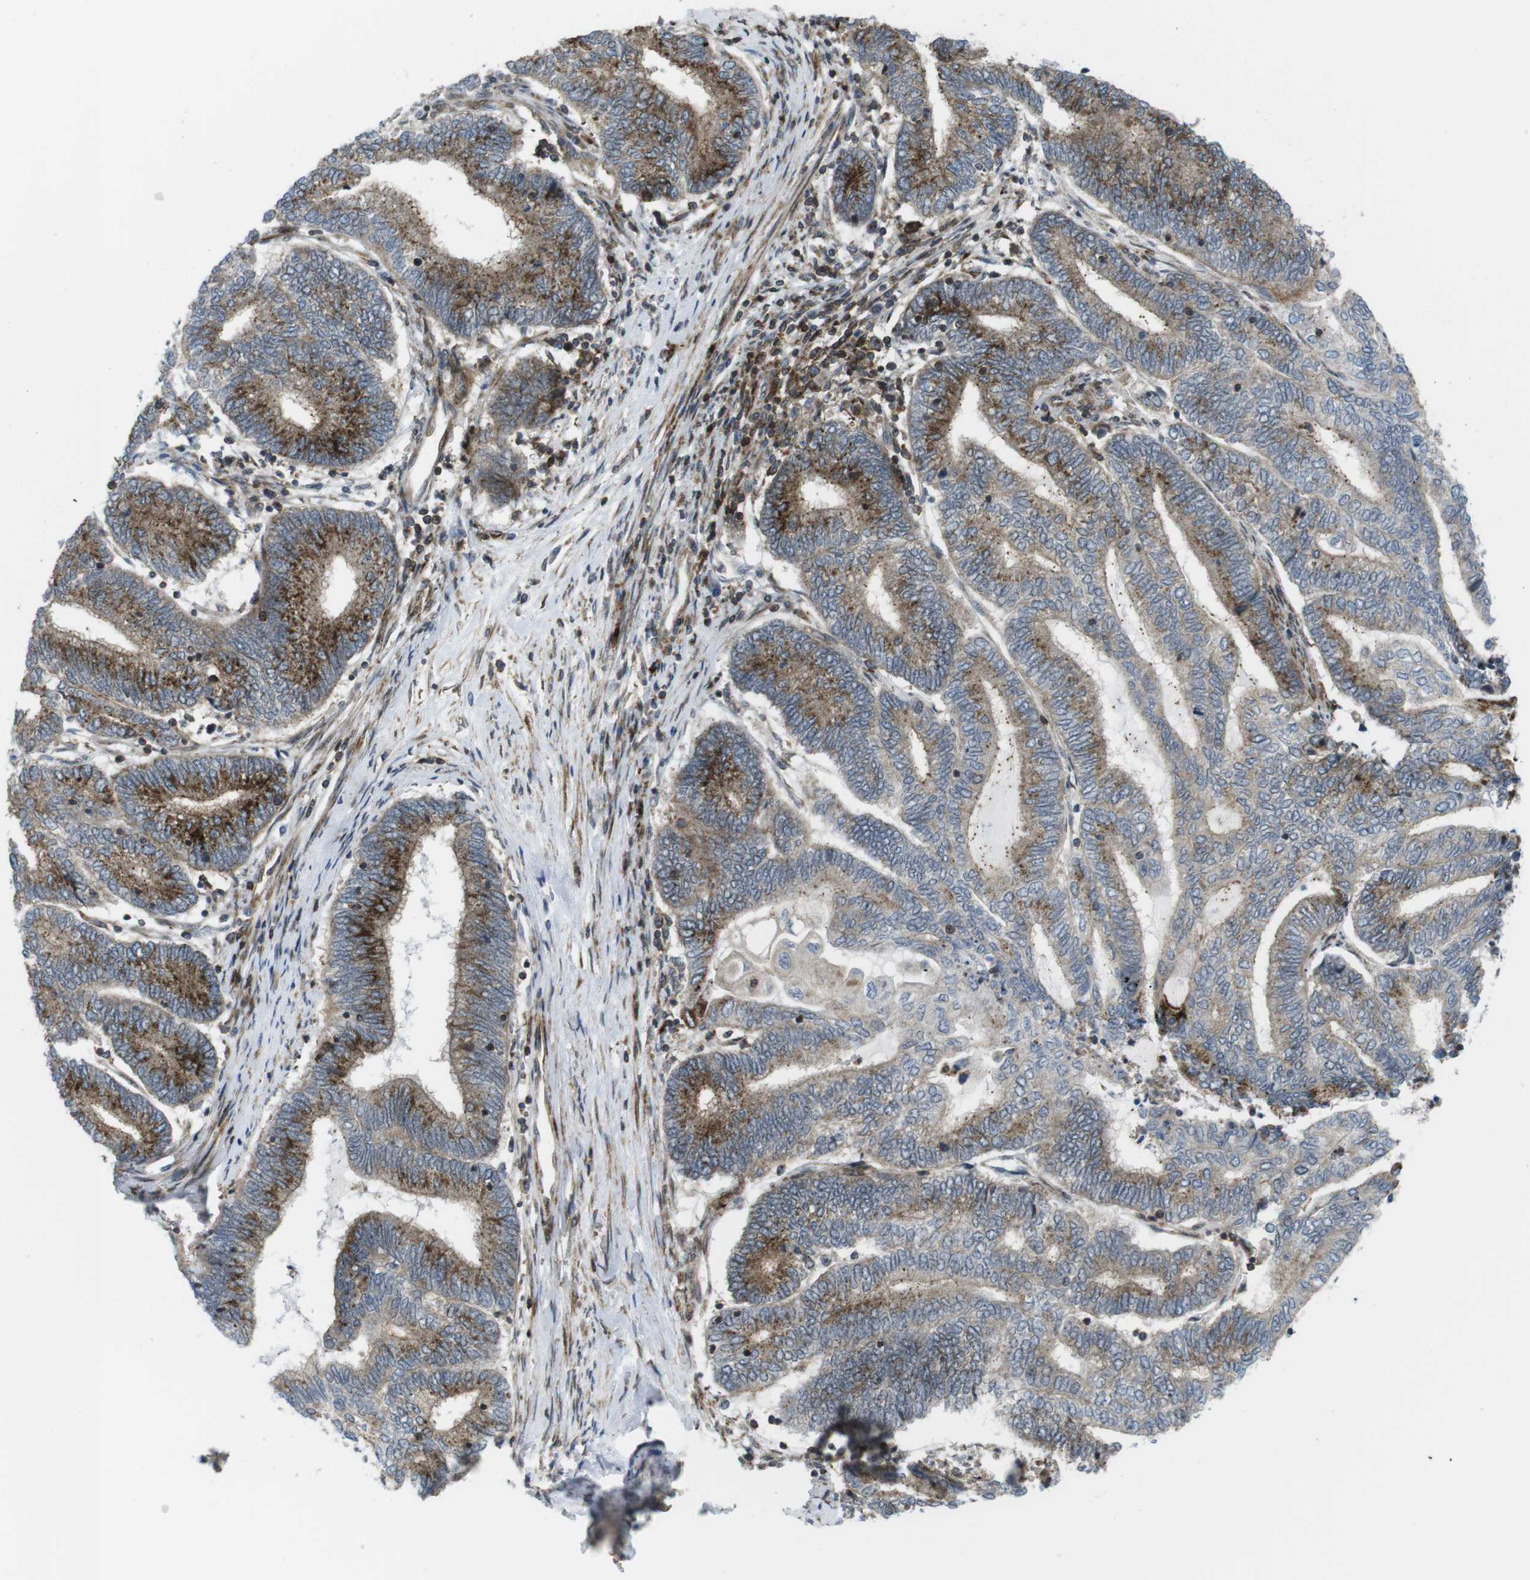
{"staining": {"intensity": "moderate", "quantity": ">75%", "location": "cytoplasmic/membranous"}, "tissue": "endometrial cancer", "cell_type": "Tumor cells", "image_type": "cancer", "snomed": [{"axis": "morphology", "description": "Adenocarcinoma, NOS"}, {"axis": "topography", "description": "Uterus"}, {"axis": "topography", "description": "Endometrium"}], "caption": "Human endometrial cancer (adenocarcinoma) stained for a protein (brown) exhibits moderate cytoplasmic/membranous positive staining in about >75% of tumor cells.", "gene": "CUL7", "patient": {"sex": "female", "age": 70}}